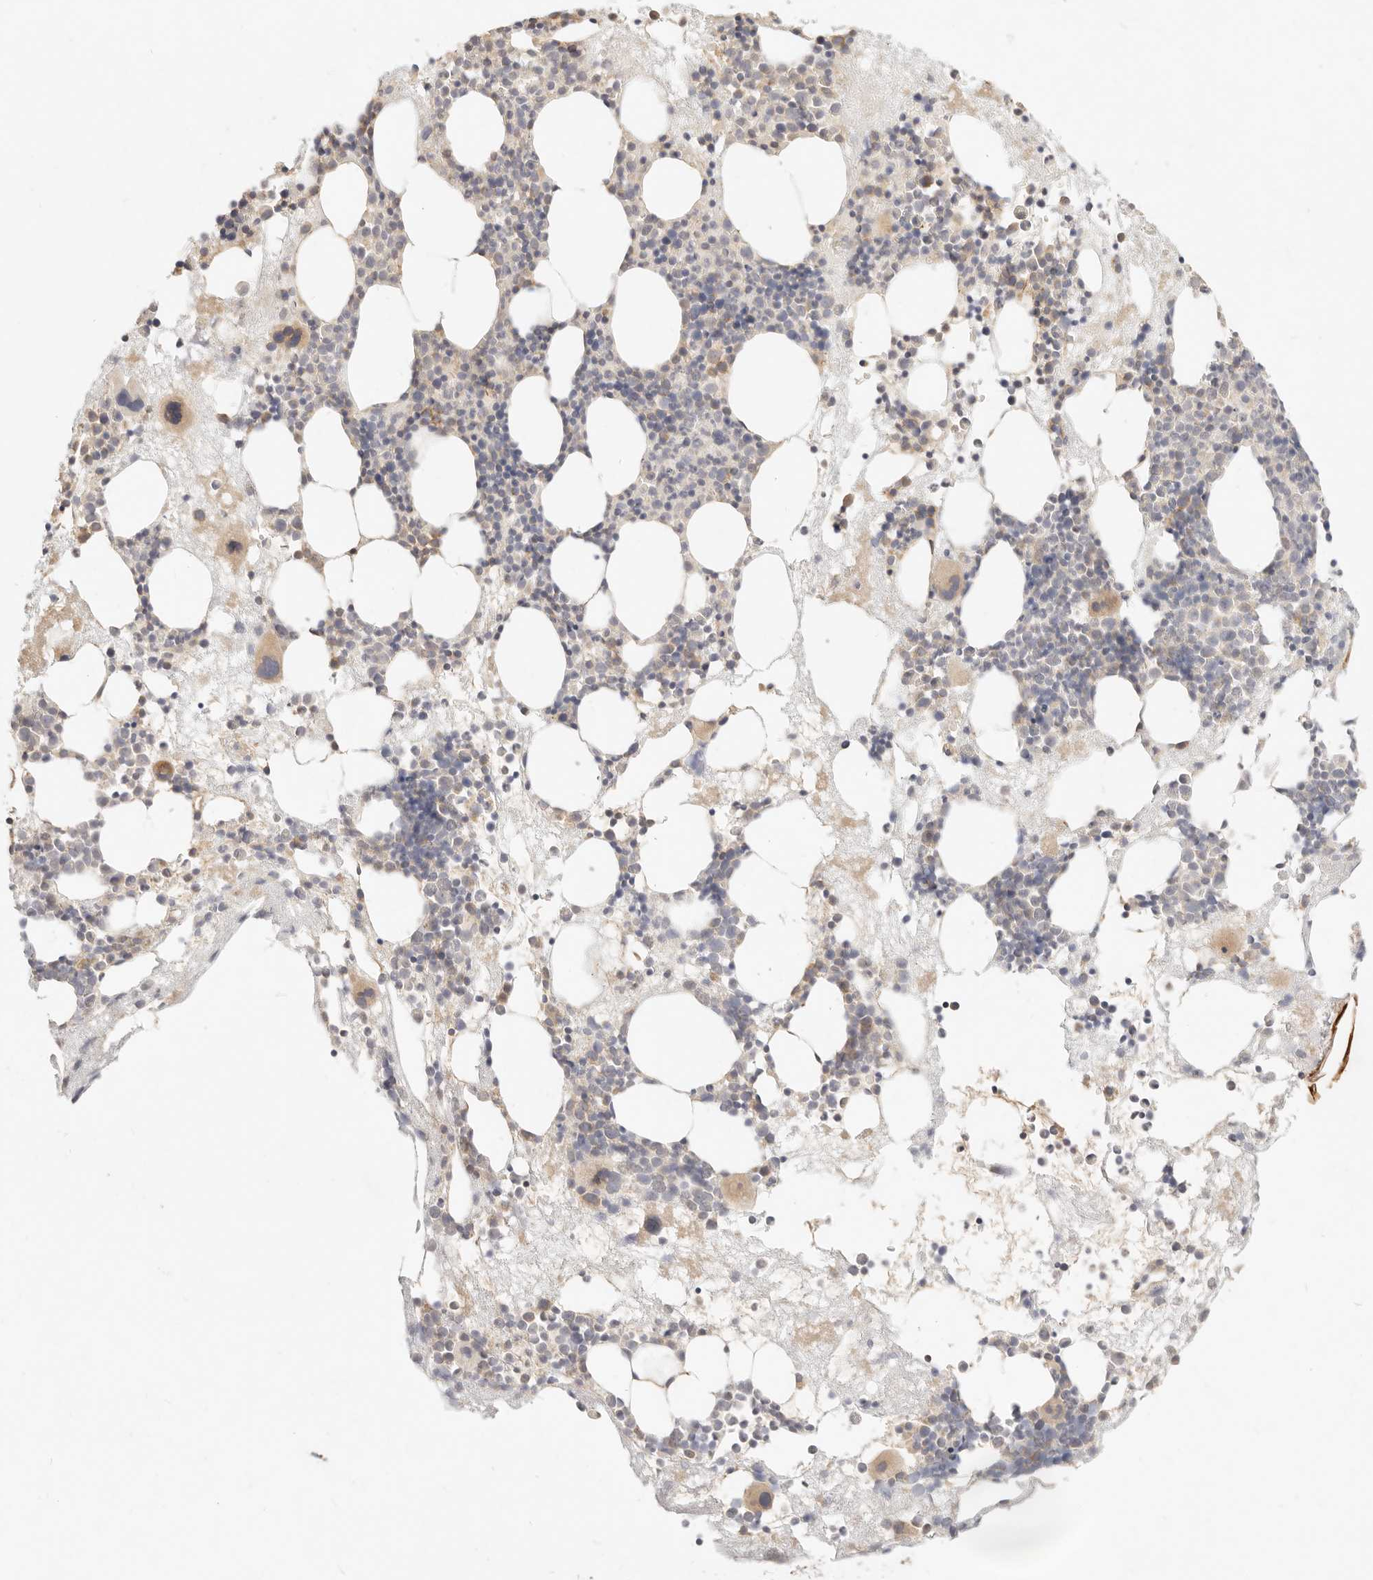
{"staining": {"intensity": "weak", "quantity": "<25%", "location": "cytoplasmic/membranous"}, "tissue": "bone marrow", "cell_type": "Hematopoietic cells", "image_type": "normal", "snomed": [{"axis": "morphology", "description": "Normal tissue, NOS"}, {"axis": "topography", "description": "Bone marrow"}], "caption": "This is an immunohistochemistry (IHC) image of normal human bone marrow. There is no positivity in hematopoietic cells.", "gene": "RUBCNL", "patient": {"sex": "male", "age": 50}}